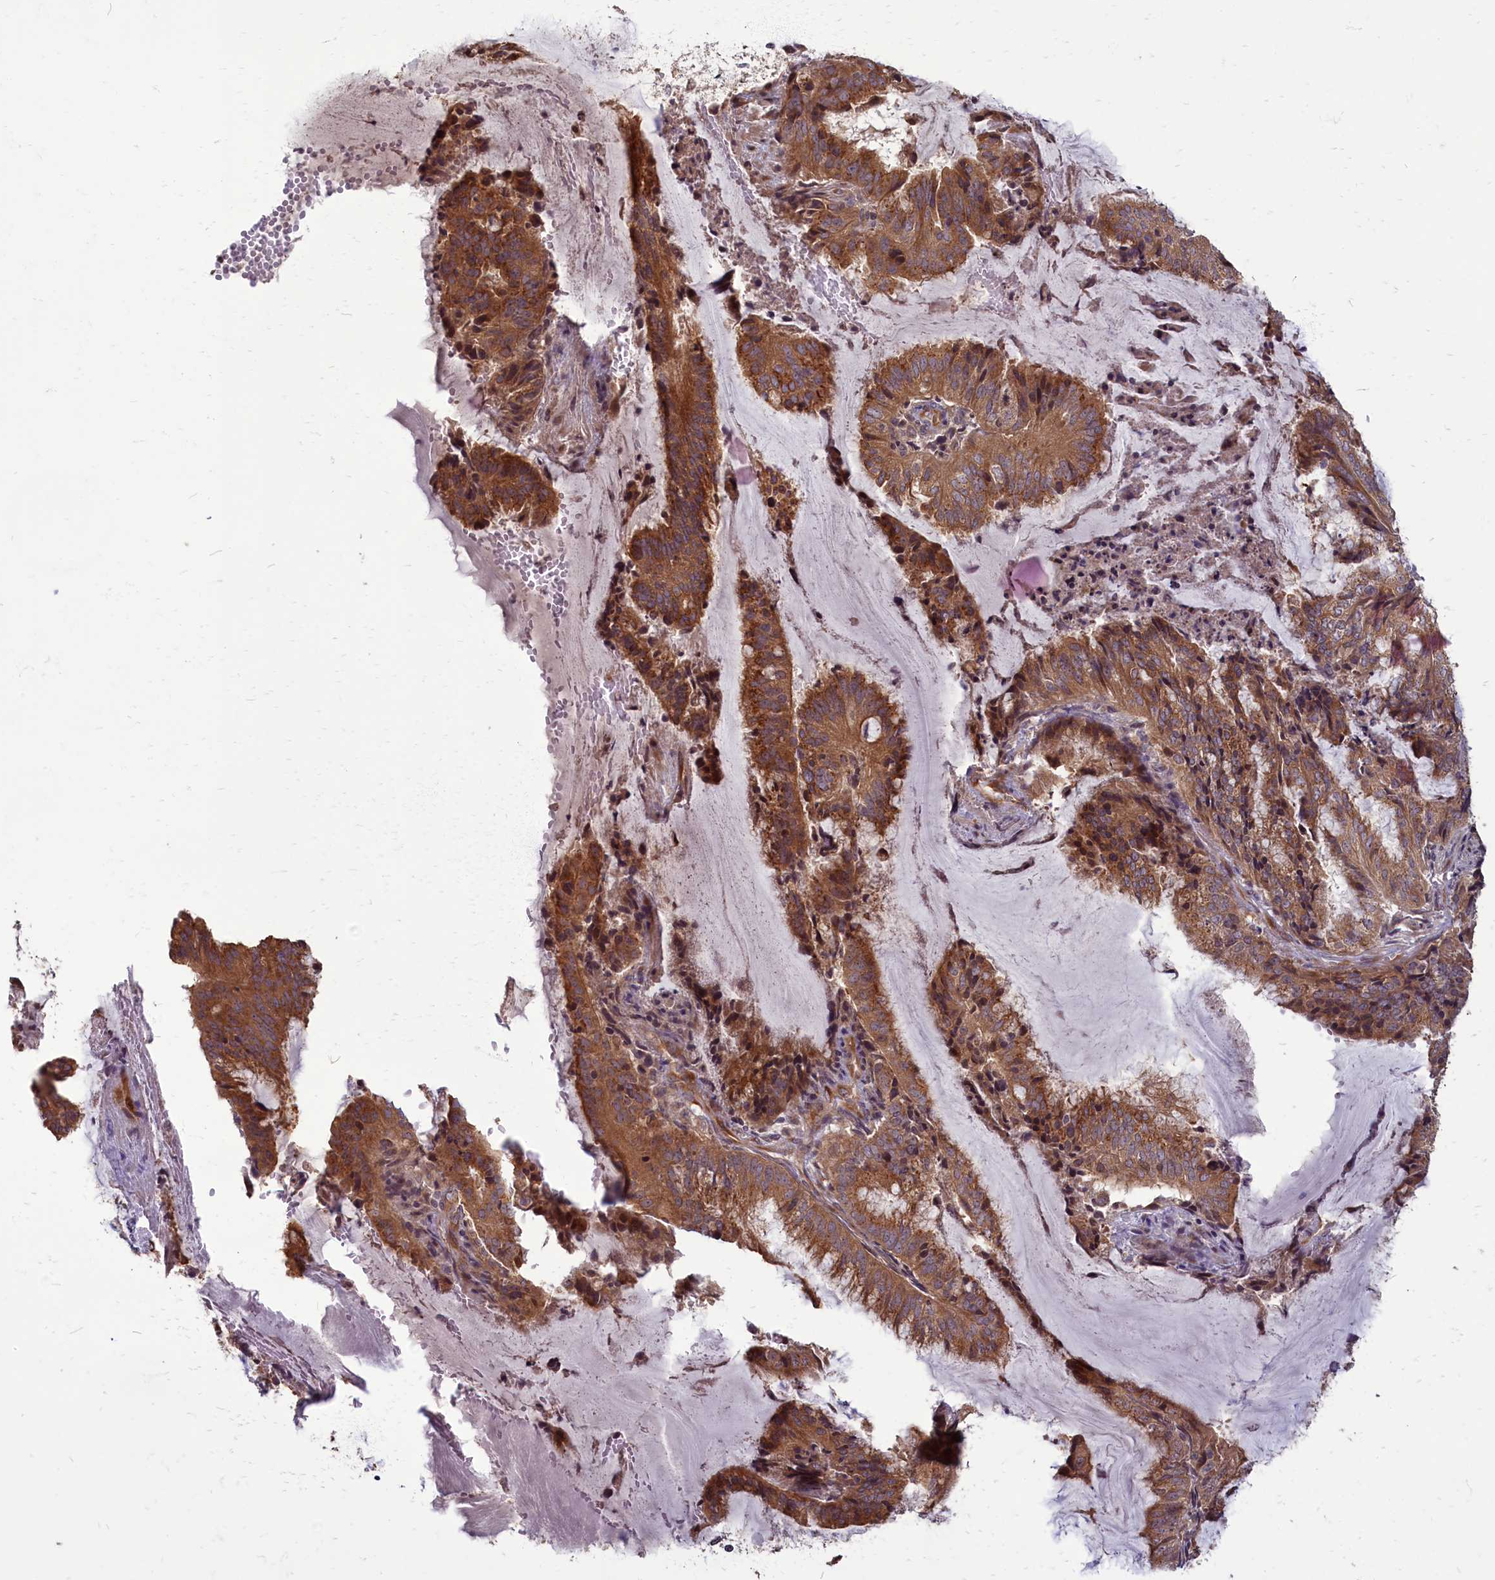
{"staining": {"intensity": "strong", "quantity": ">75%", "location": "cytoplasmic/membranous"}, "tissue": "endometrial cancer", "cell_type": "Tumor cells", "image_type": "cancer", "snomed": [{"axis": "morphology", "description": "Adenocarcinoma, NOS"}, {"axis": "topography", "description": "Endometrium"}], "caption": "Human endometrial cancer (adenocarcinoma) stained with a protein marker exhibits strong staining in tumor cells.", "gene": "MYCBP", "patient": {"sex": "female", "age": 51}}